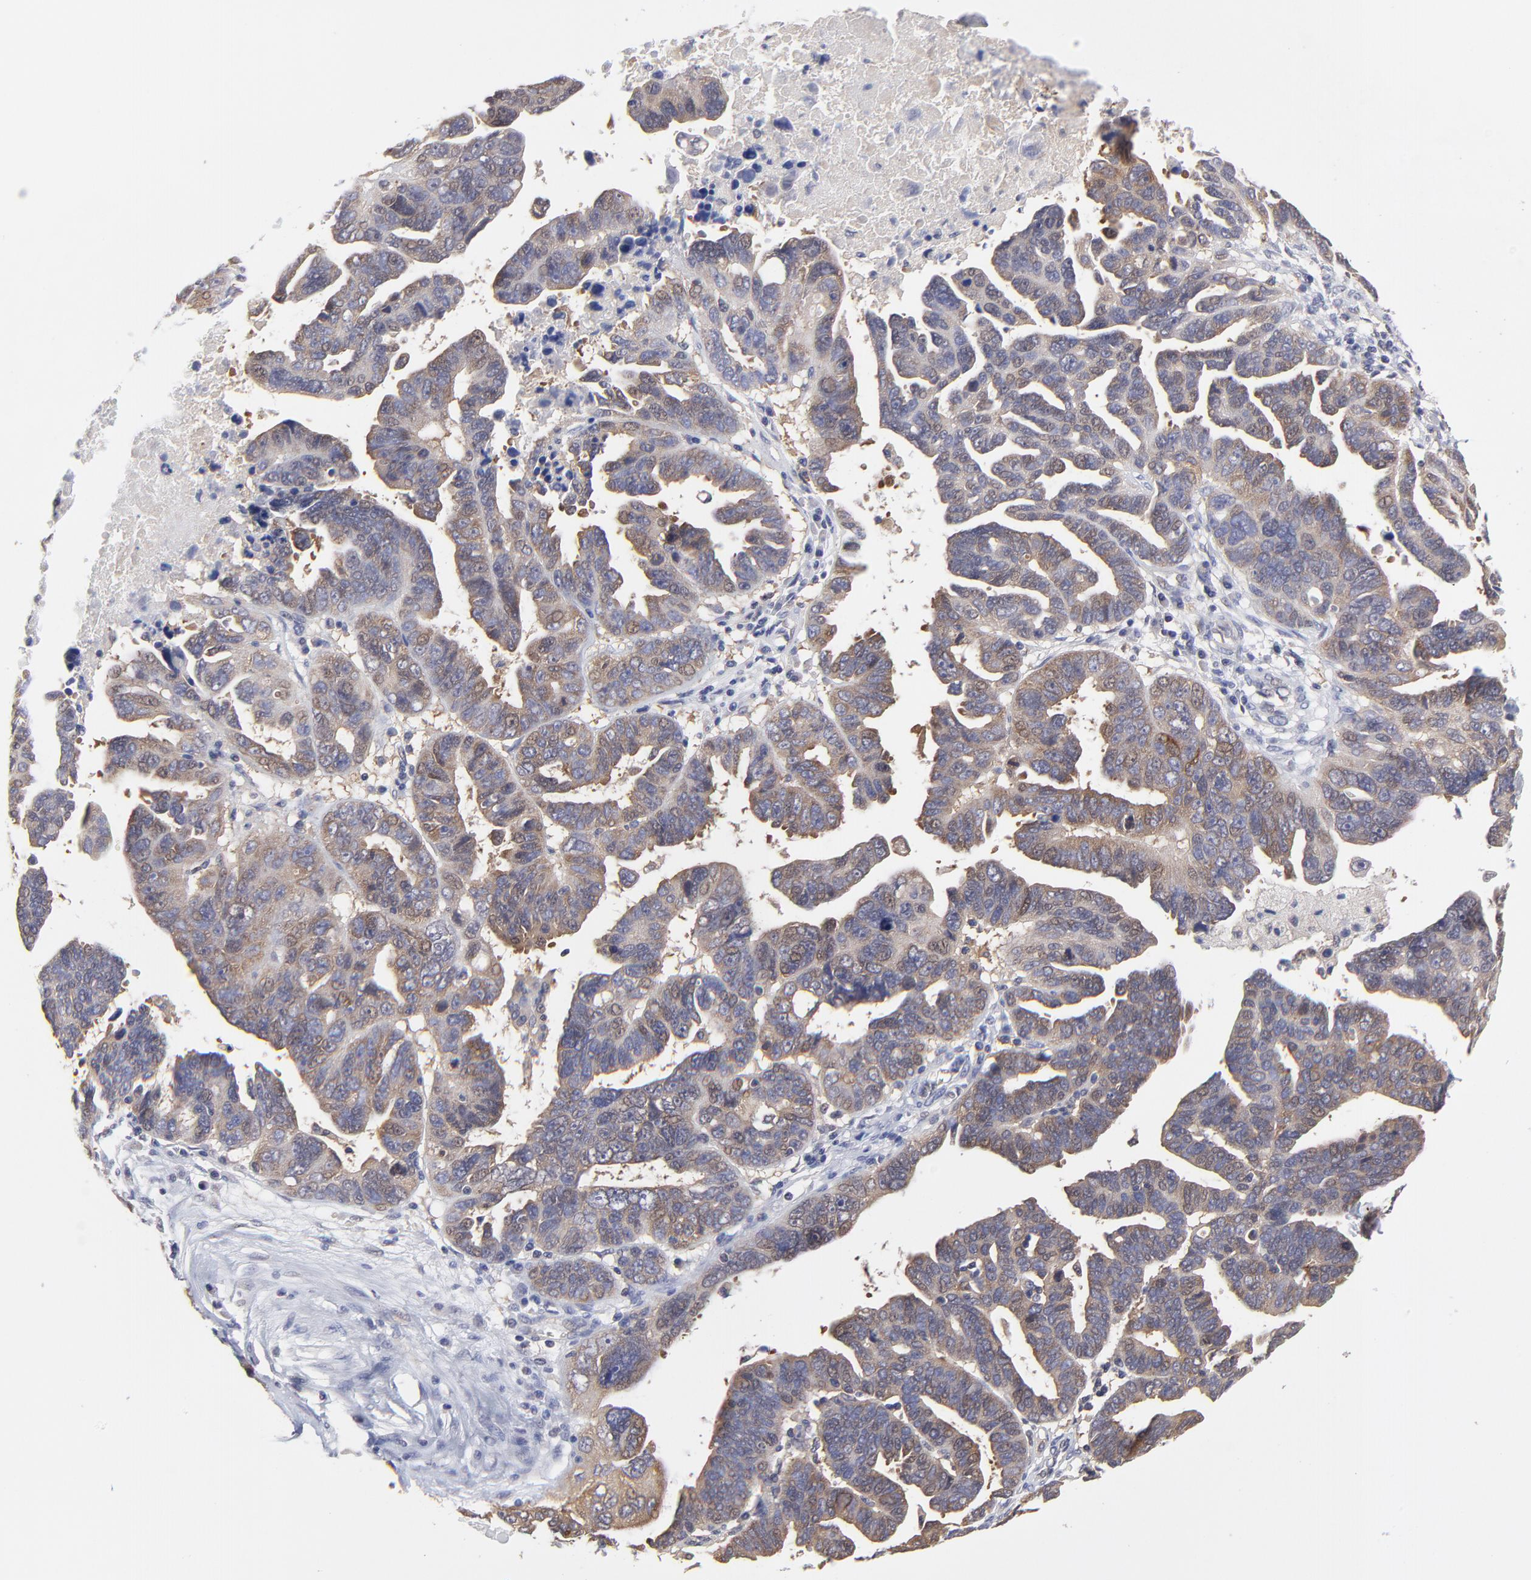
{"staining": {"intensity": "weak", "quantity": ">75%", "location": "cytoplasmic/membranous"}, "tissue": "ovarian cancer", "cell_type": "Tumor cells", "image_type": "cancer", "snomed": [{"axis": "morphology", "description": "Carcinoma, endometroid"}, {"axis": "morphology", "description": "Cystadenocarcinoma, serous, NOS"}, {"axis": "topography", "description": "Ovary"}], "caption": "This is an image of IHC staining of endometroid carcinoma (ovarian), which shows weak positivity in the cytoplasmic/membranous of tumor cells.", "gene": "GART", "patient": {"sex": "female", "age": 45}}